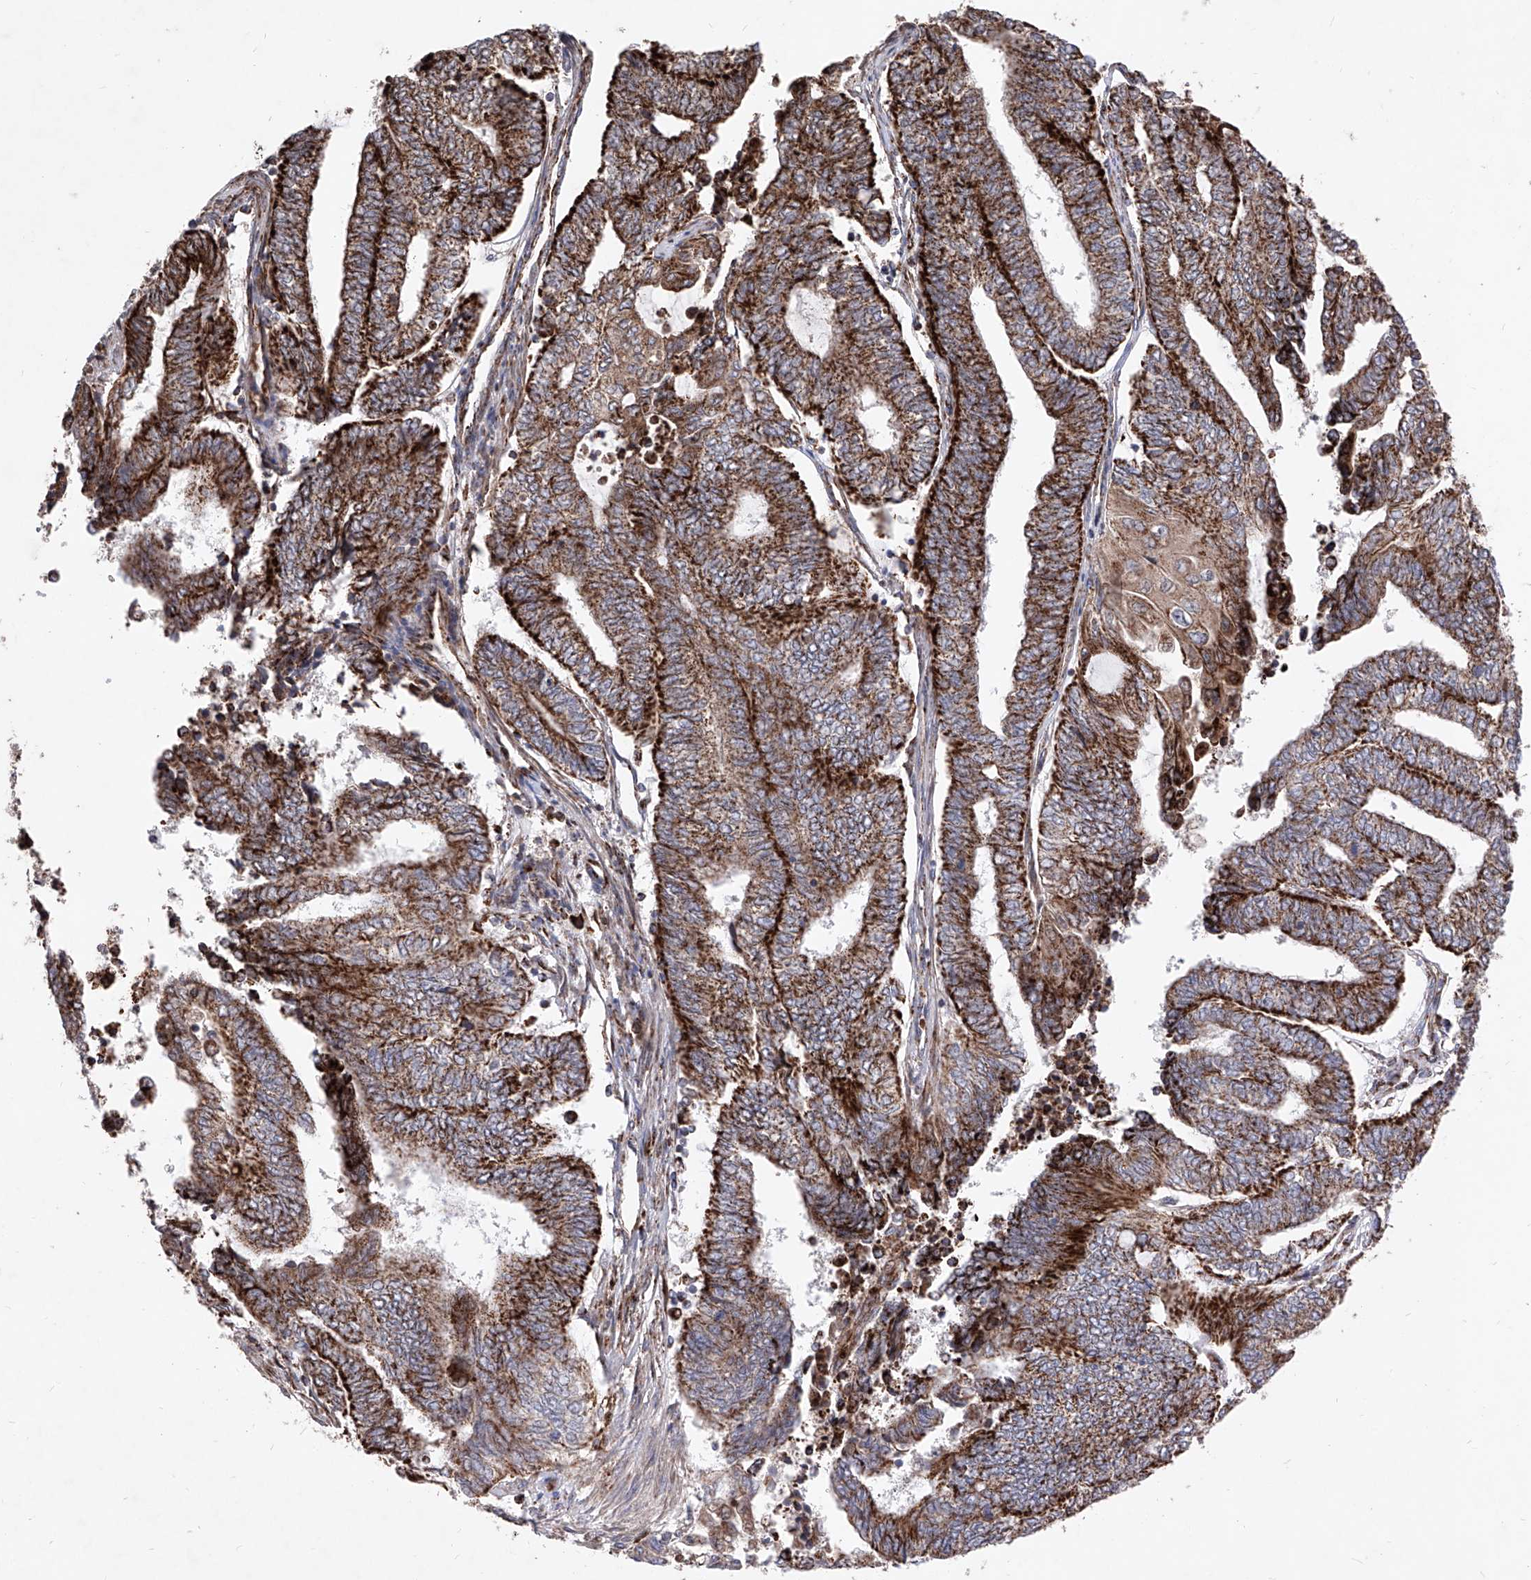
{"staining": {"intensity": "strong", "quantity": ">75%", "location": "cytoplasmic/membranous"}, "tissue": "endometrial cancer", "cell_type": "Tumor cells", "image_type": "cancer", "snomed": [{"axis": "morphology", "description": "Adenocarcinoma, NOS"}, {"axis": "topography", "description": "Uterus"}, {"axis": "topography", "description": "Endometrium"}], "caption": "Protein staining by immunohistochemistry (IHC) reveals strong cytoplasmic/membranous expression in approximately >75% of tumor cells in endometrial adenocarcinoma.", "gene": "SEMA6A", "patient": {"sex": "female", "age": 70}}